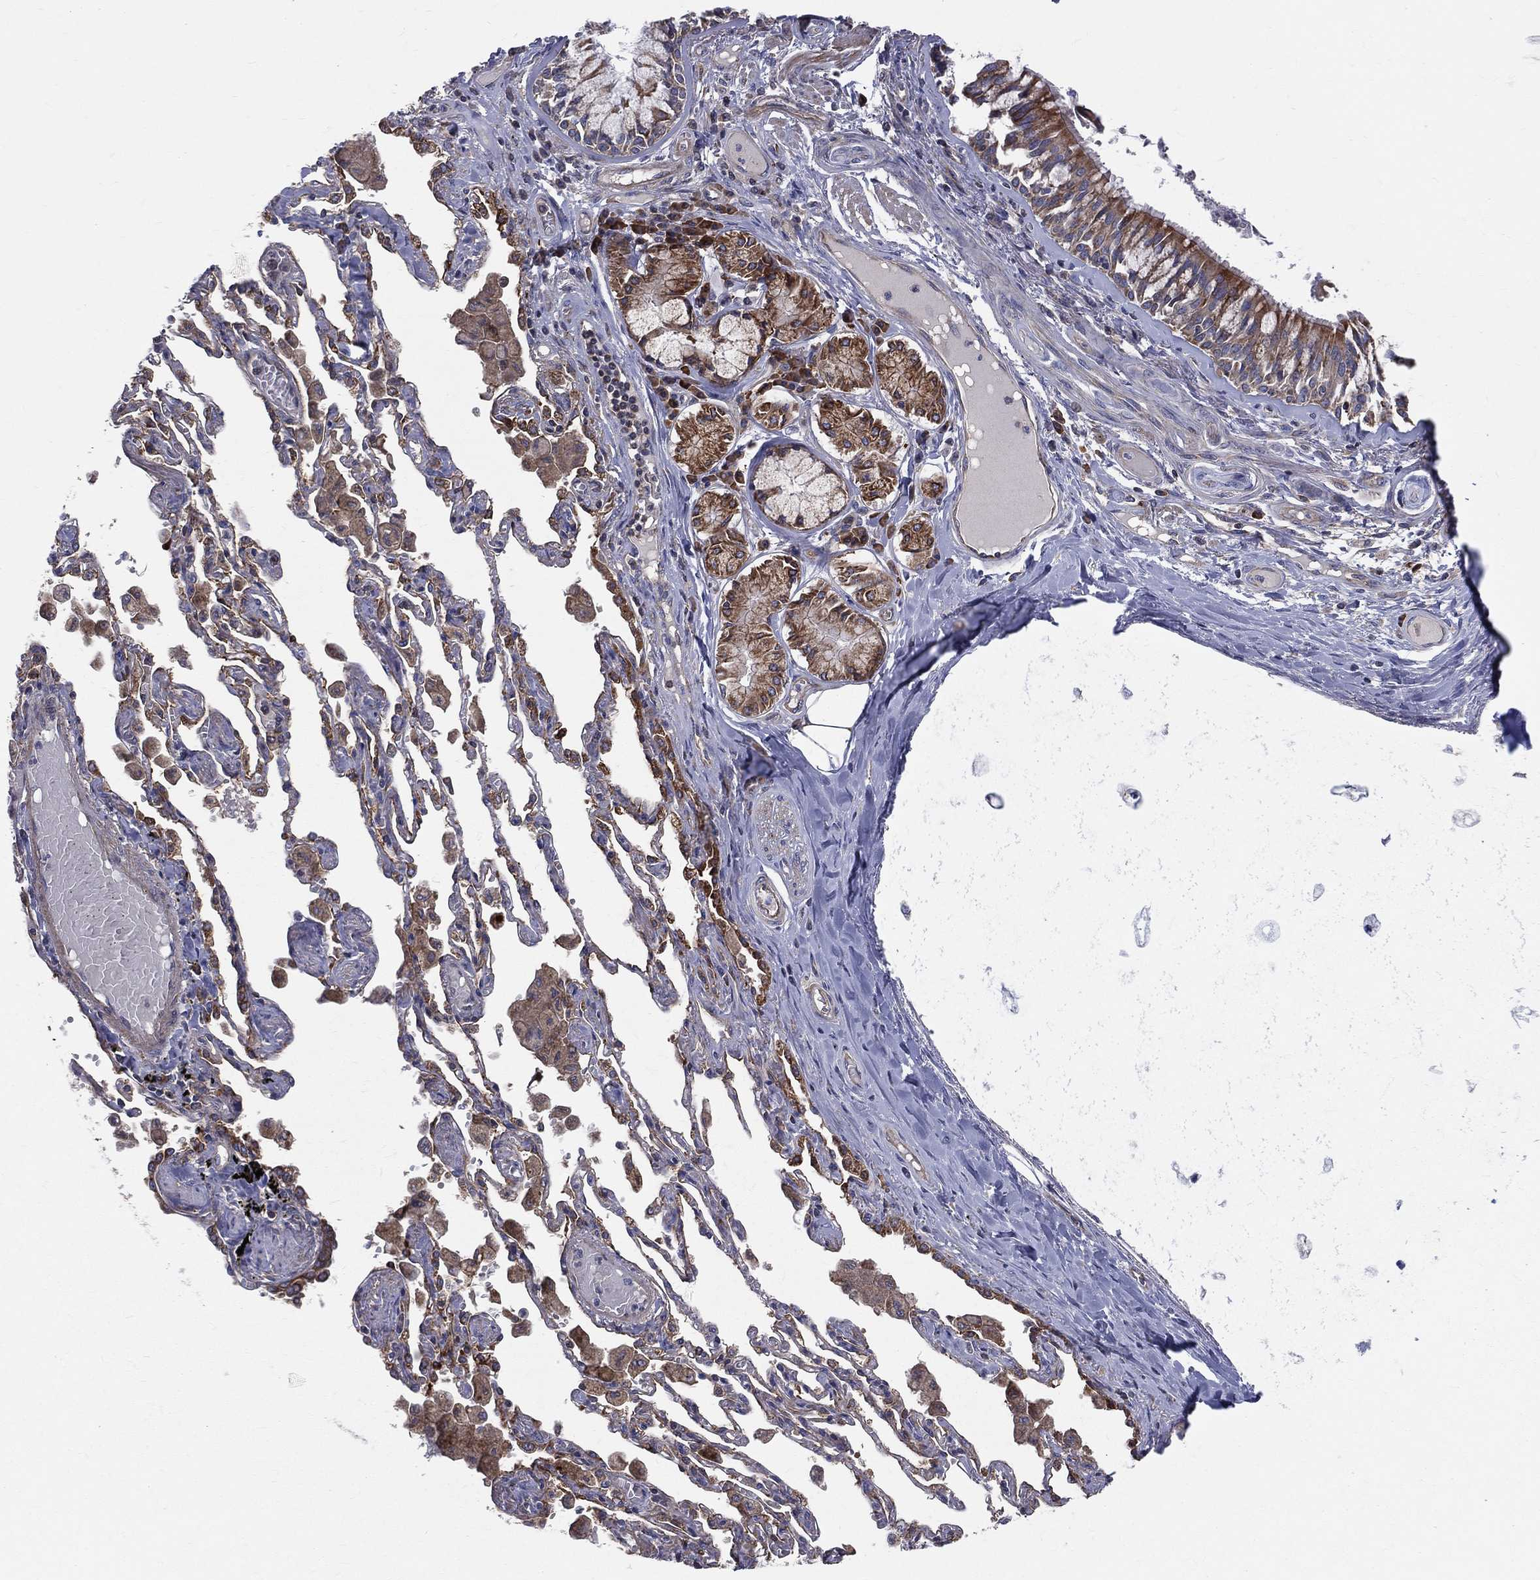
{"staining": {"intensity": "strong", "quantity": ">75%", "location": "cytoplasmic/membranous"}, "tissue": "bronchus", "cell_type": "Respiratory epithelial cells", "image_type": "normal", "snomed": [{"axis": "morphology", "description": "Normal tissue, NOS"}, {"axis": "morphology", "description": "Squamous cell carcinoma, NOS"}, {"axis": "topography", "description": "Cartilage tissue"}, {"axis": "topography", "description": "Bronchus"}, {"axis": "topography", "description": "Lung"}], "caption": "Protein expression by IHC exhibits strong cytoplasmic/membranous positivity in about >75% of respiratory epithelial cells in normal bronchus.", "gene": "MIX23", "patient": {"sex": "female", "age": 49}}